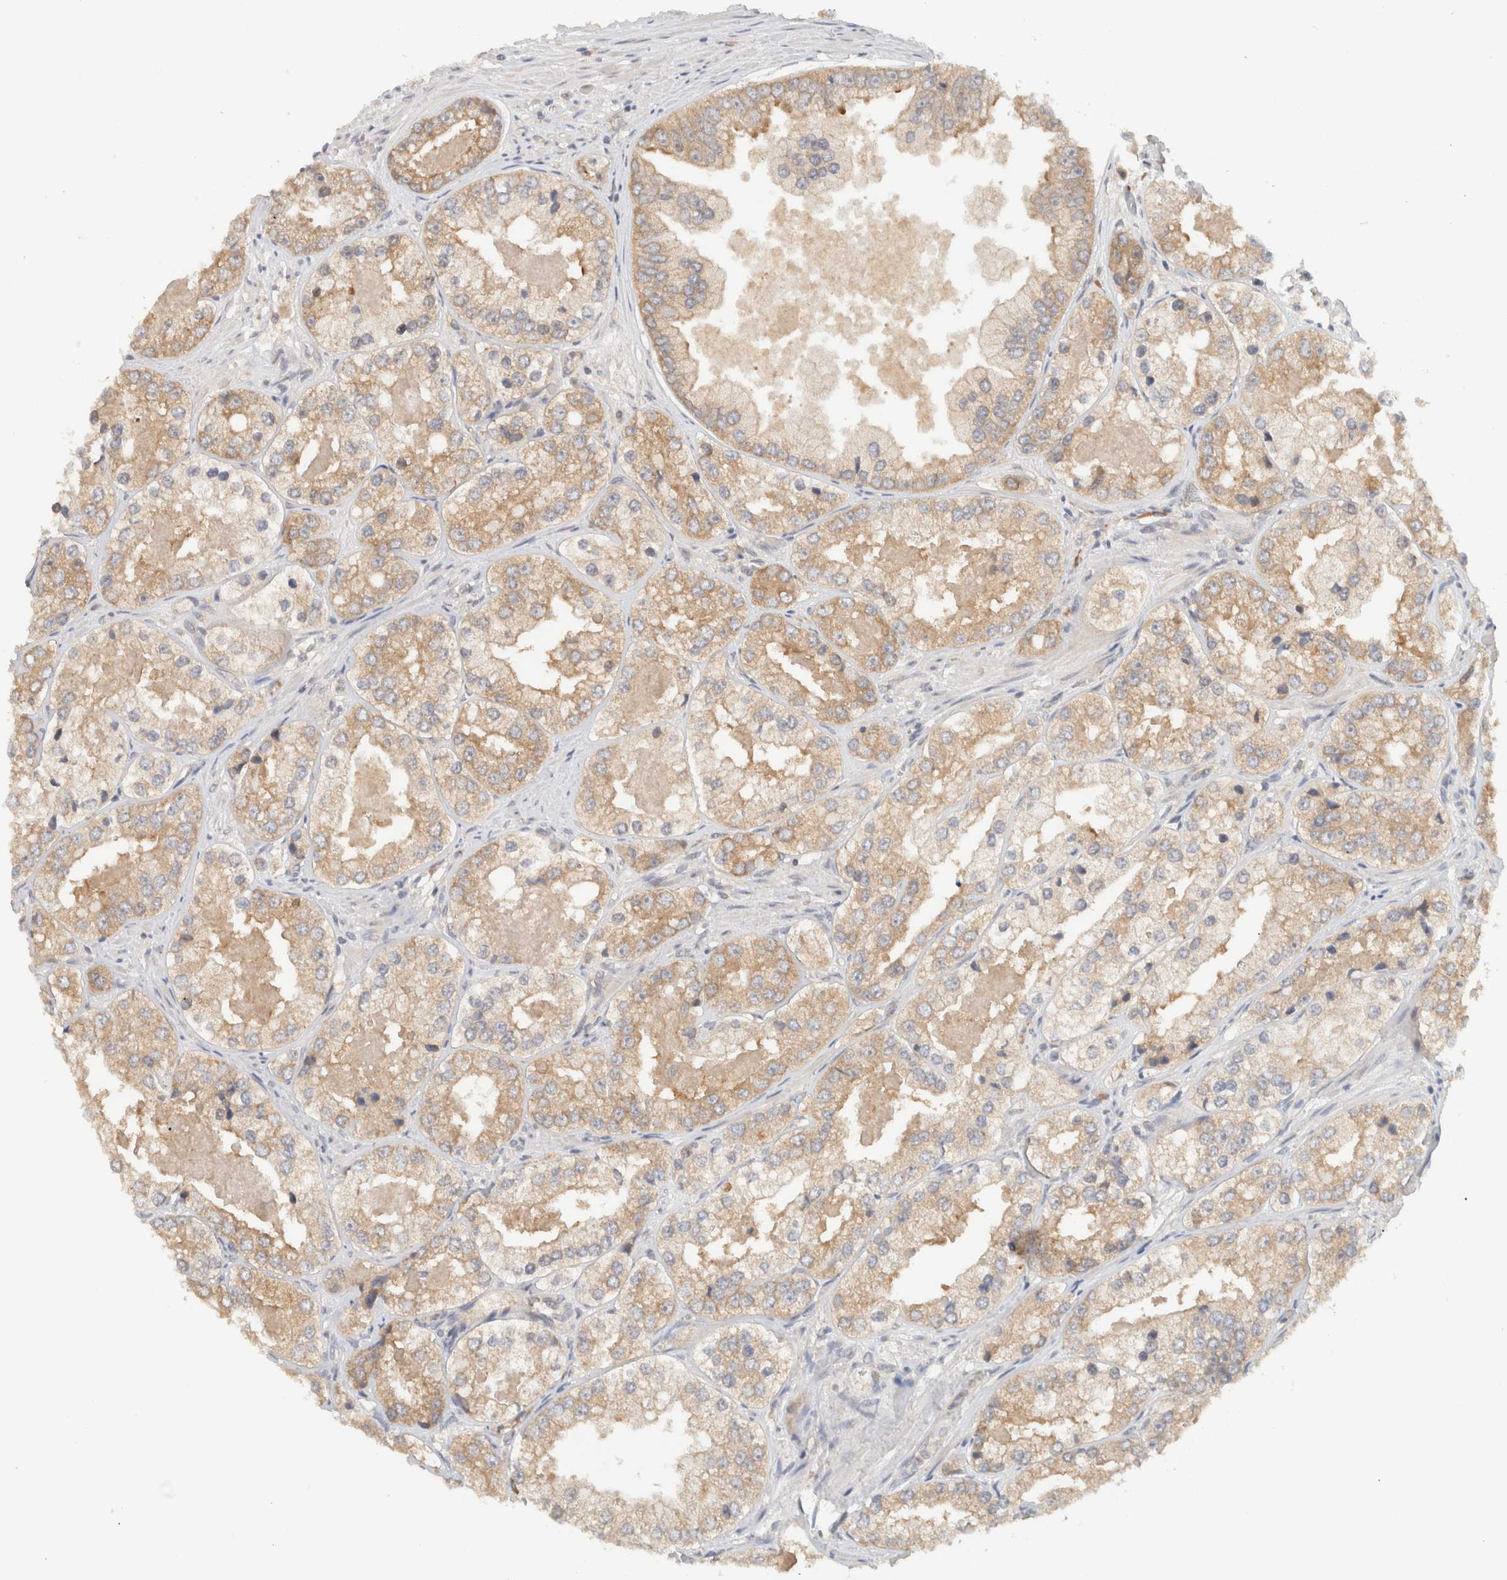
{"staining": {"intensity": "moderate", "quantity": ">75%", "location": "cytoplasmic/membranous"}, "tissue": "prostate cancer", "cell_type": "Tumor cells", "image_type": "cancer", "snomed": [{"axis": "morphology", "description": "Adenocarcinoma, High grade"}, {"axis": "topography", "description": "Prostate"}], "caption": "Immunohistochemical staining of adenocarcinoma (high-grade) (prostate) exhibits moderate cytoplasmic/membranous protein positivity in approximately >75% of tumor cells.", "gene": "ARFGEF2", "patient": {"sex": "male", "age": 61}}